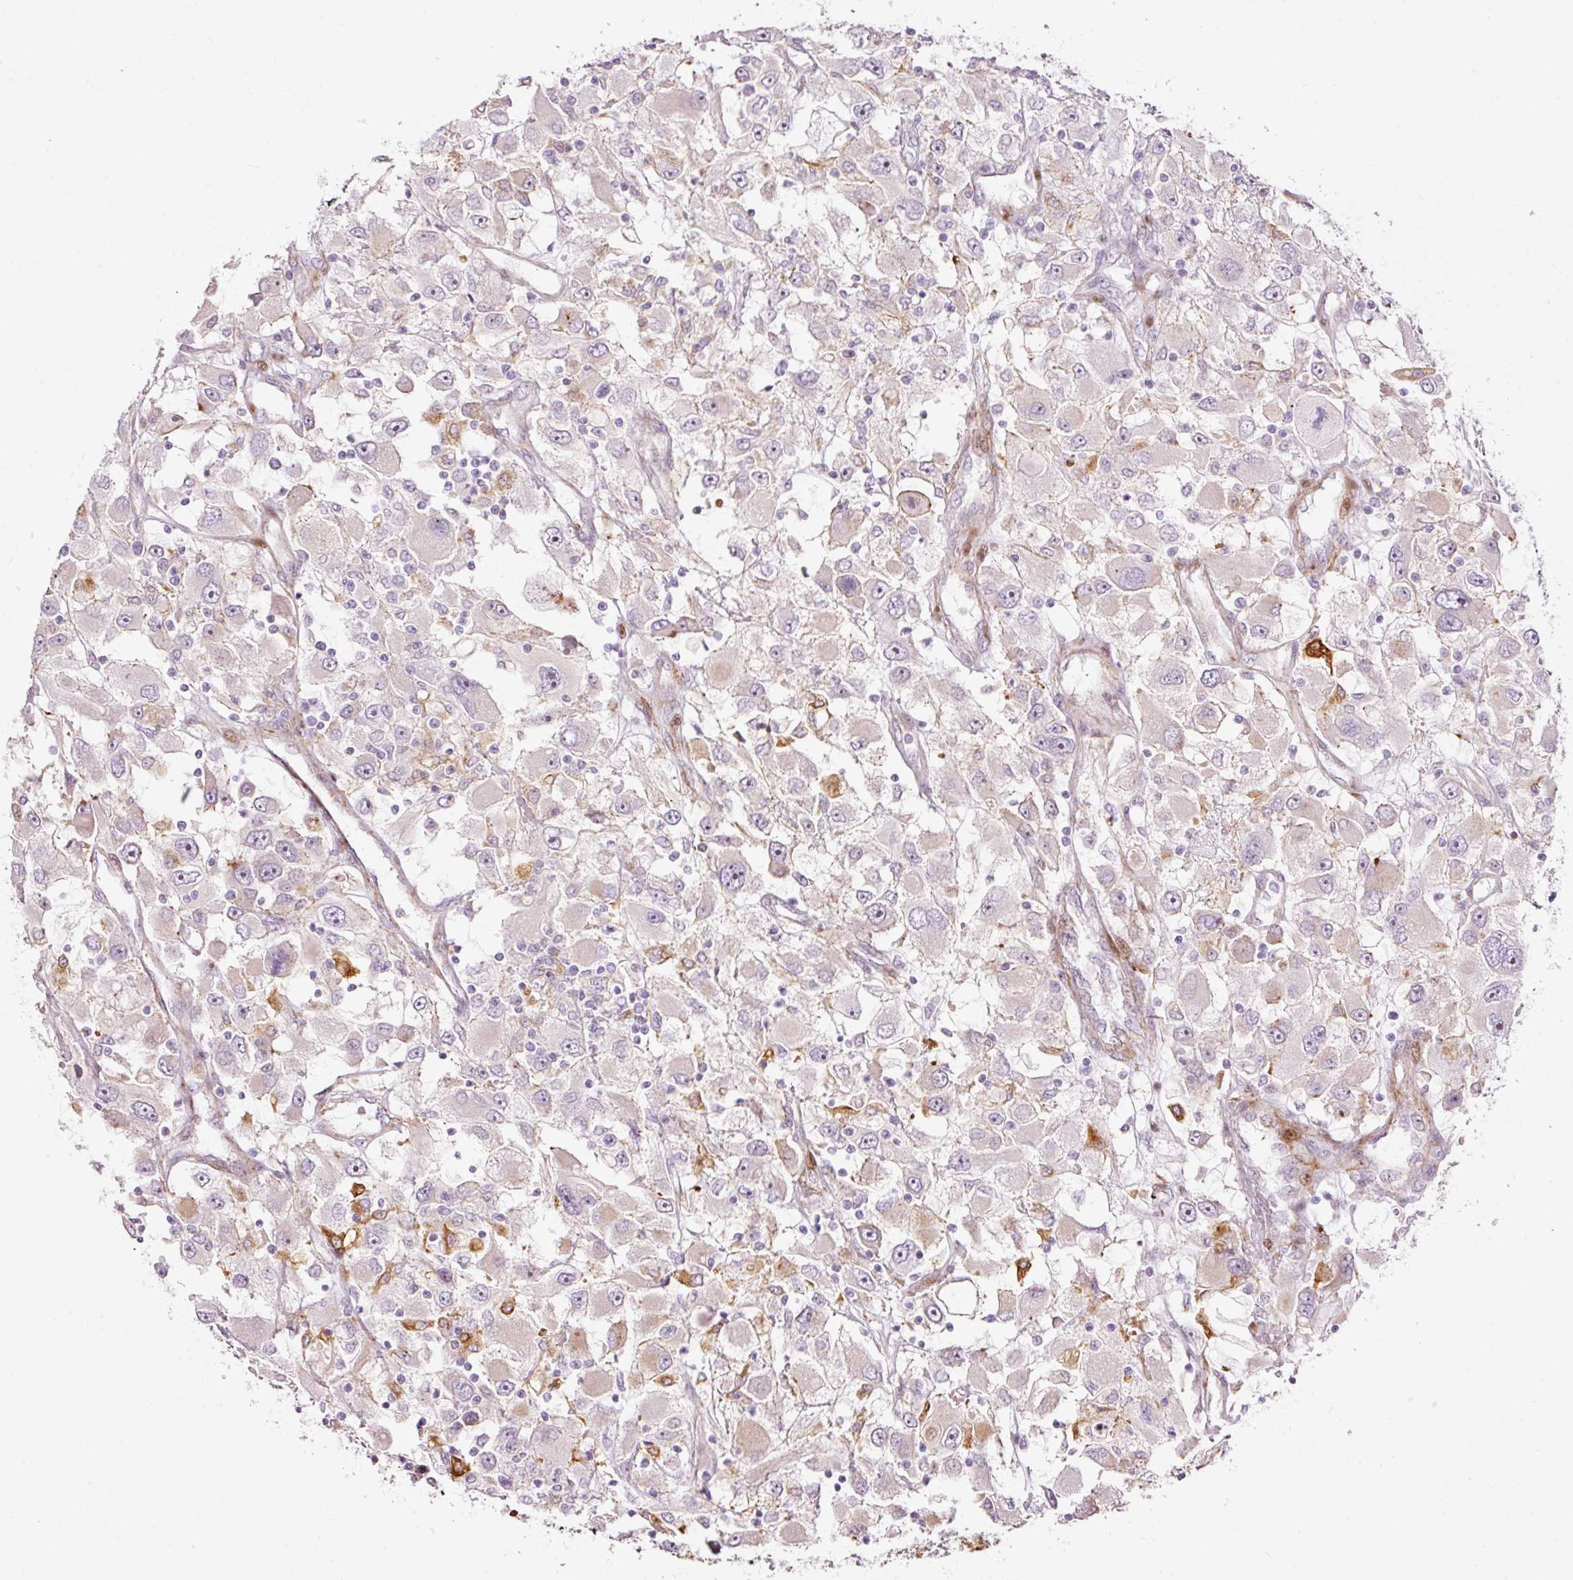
{"staining": {"intensity": "moderate", "quantity": "<25%", "location": "cytoplasmic/membranous,nuclear"}, "tissue": "renal cancer", "cell_type": "Tumor cells", "image_type": "cancer", "snomed": [{"axis": "morphology", "description": "Adenocarcinoma, NOS"}, {"axis": "topography", "description": "Kidney"}], "caption": "Tumor cells reveal moderate cytoplasmic/membranous and nuclear expression in approximately <25% of cells in renal cancer (adenocarcinoma).", "gene": "ANKRD20A1", "patient": {"sex": "female", "age": 52}}